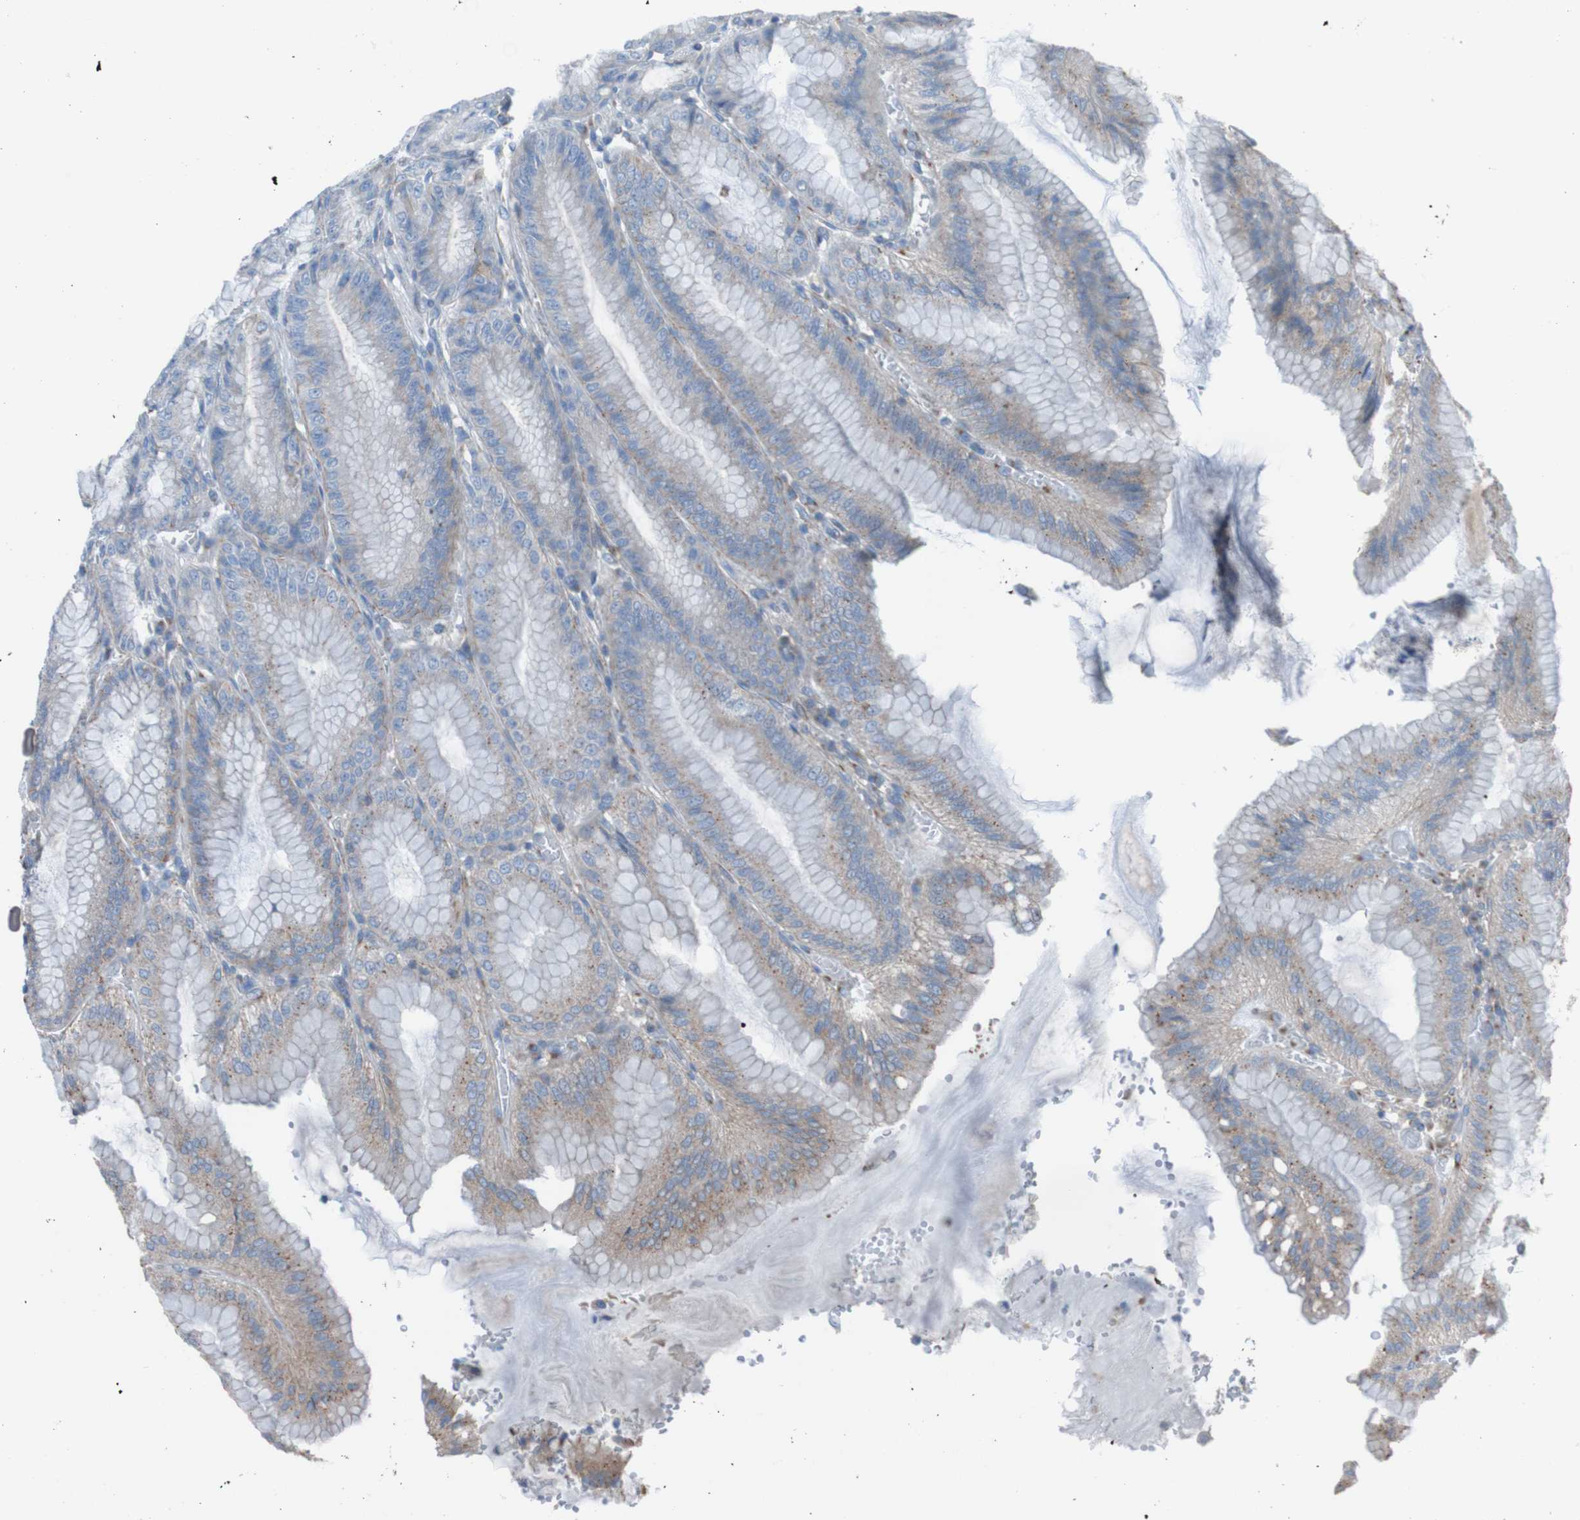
{"staining": {"intensity": "moderate", "quantity": "25%-75%", "location": "cytoplasmic/membranous"}, "tissue": "stomach", "cell_type": "Glandular cells", "image_type": "normal", "snomed": [{"axis": "morphology", "description": "Normal tissue, NOS"}, {"axis": "topography", "description": "Stomach, lower"}], "caption": "High-power microscopy captured an immunohistochemistry (IHC) micrograph of benign stomach, revealing moderate cytoplasmic/membranous positivity in about 25%-75% of glandular cells. (DAB IHC, brown staining for protein, blue staining for nuclei).", "gene": "MINAR1", "patient": {"sex": "male", "age": 71}}